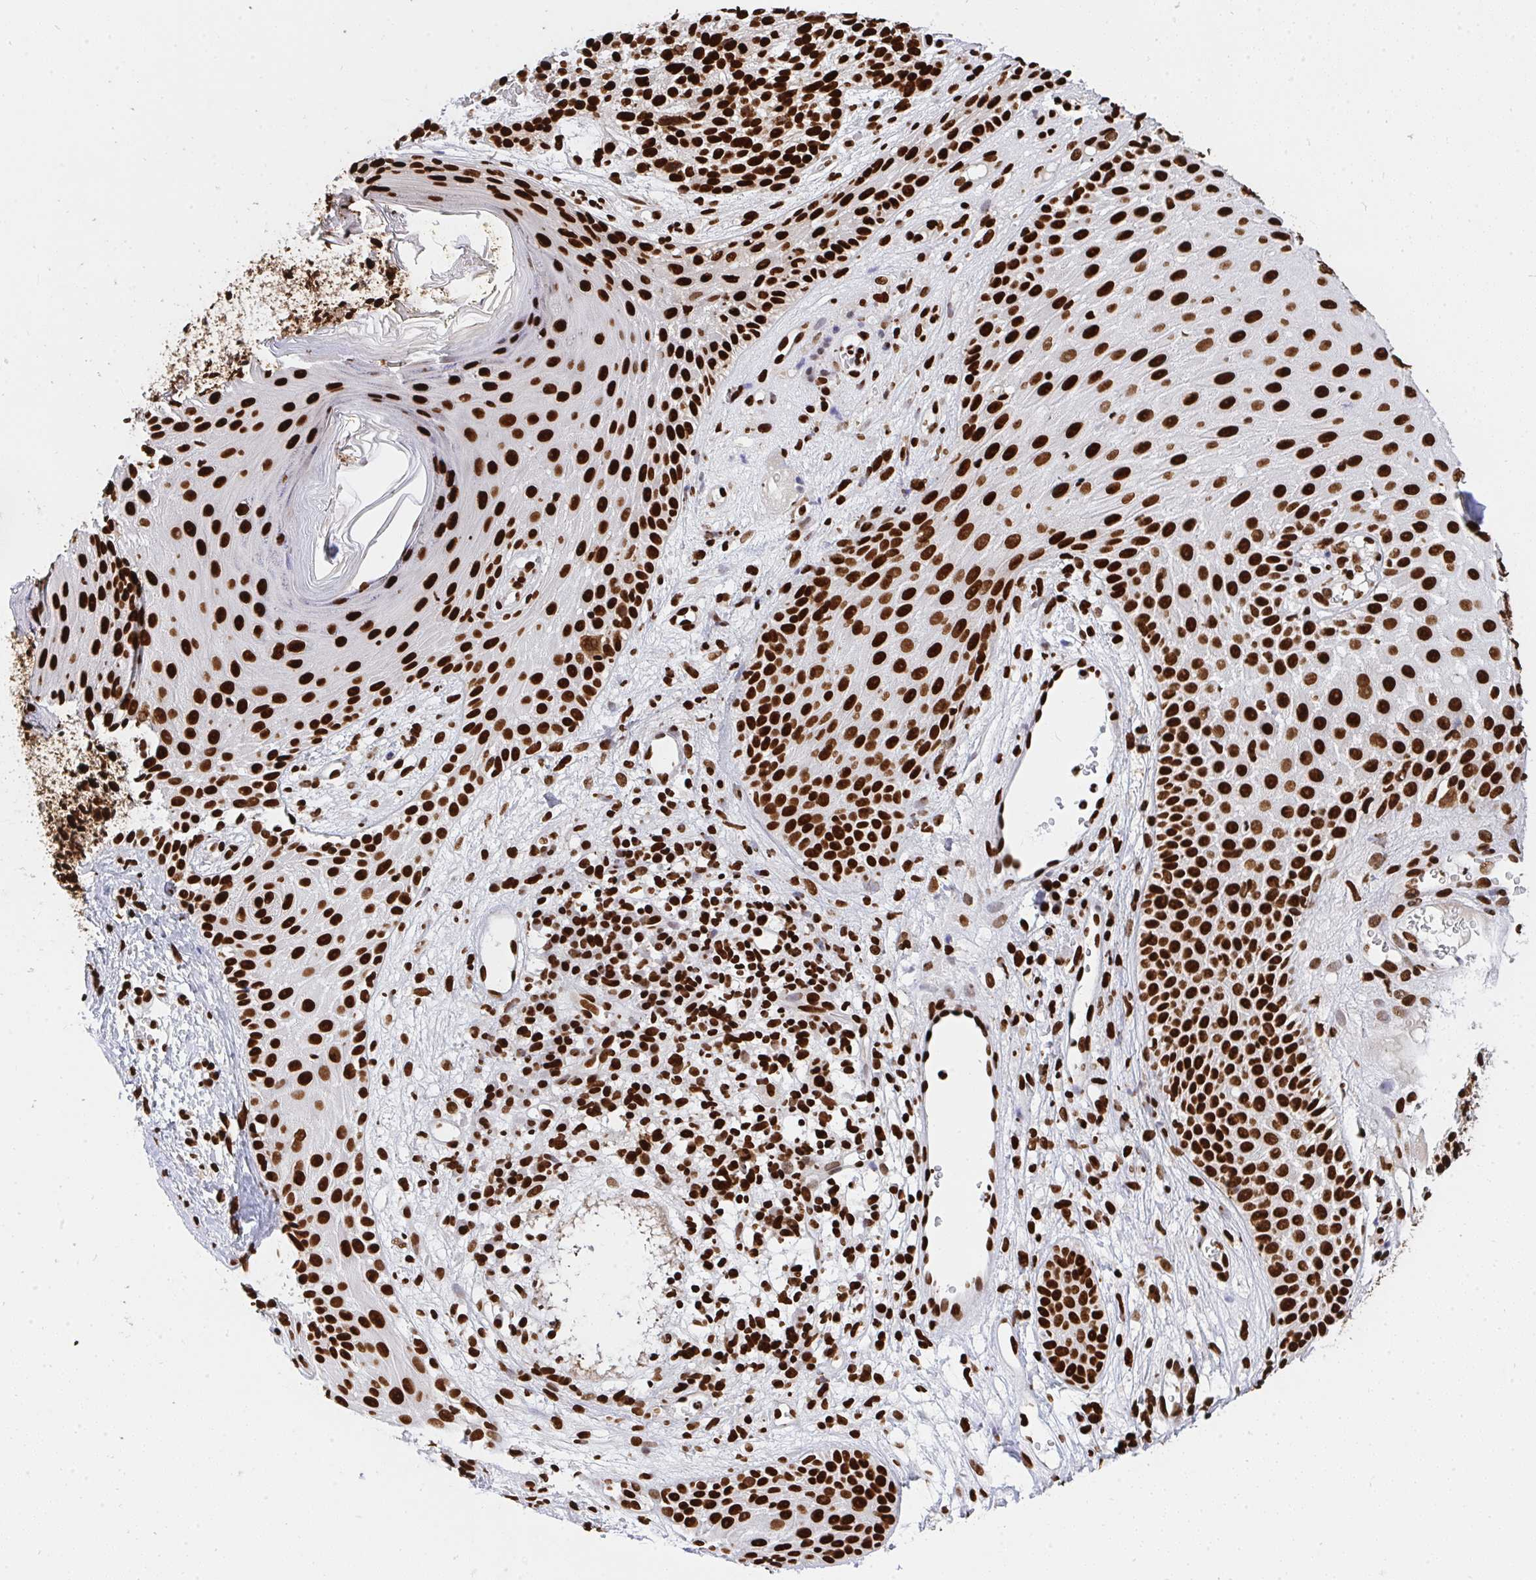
{"staining": {"intensity": "strong", "quantity": ">75%", "location": "nuclear"}, "tissue": "skin cancer", "cell_type": "Tumor cells", "image_type": "cancer", "snomed": [{"axis": "morphology", "description": "Basal cell carcinoma"}, {"axis": "topography", "description": "Skin"}, {"axis": "topography", "description": "Skin of scalp"}], "caption": "There is high levels of strong nuclear staining in tumor cells of skin cancer, as demonstrated by immunohistochemical staining (brown color).", "gene": "HNRNPL", "patient": {"sex": "female", "age": 45}}